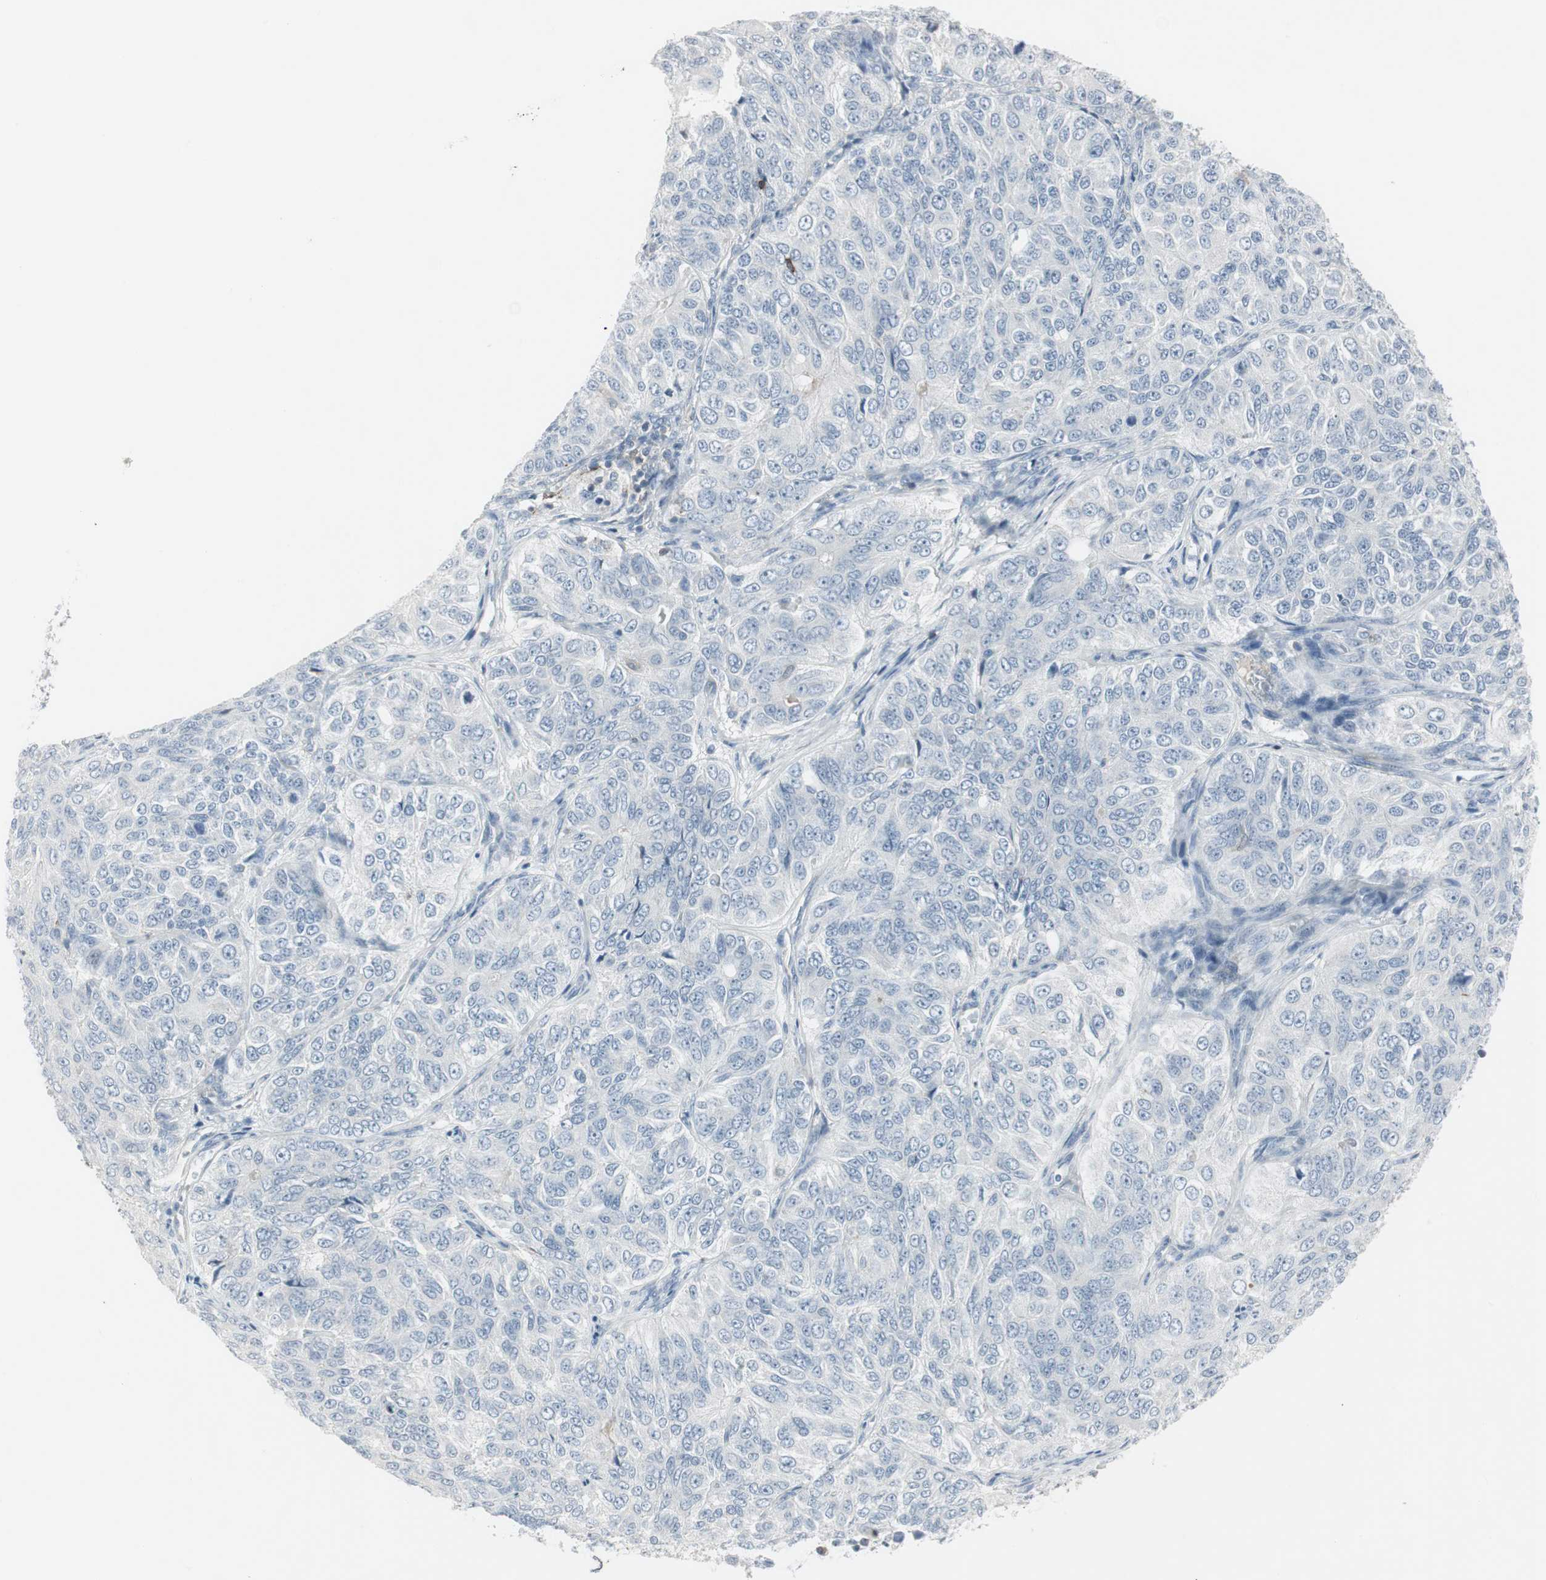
{"staining": {"intensity": "negative", "quantity": "none", "location": "none"}, "tissue": "ovarian cancer", "cell_type": "Tumor cells", "image_type": "cancer", "snomed": [{"axis": "morphology", "description": "Carcinoma, endometroid"}, {"axis": "topography", "description": "Ovary"}], "caption": "Immunohistochemistry histopathology image of neoplastic tissue: endometroid carcinoma (ovarian) stained with DAB (3,3'-diaminobenzidine) exhibits no significant protein expression in tumor cells.", "gene": "MAP4K4", "patient": {"sex": "female", "age": 51}}